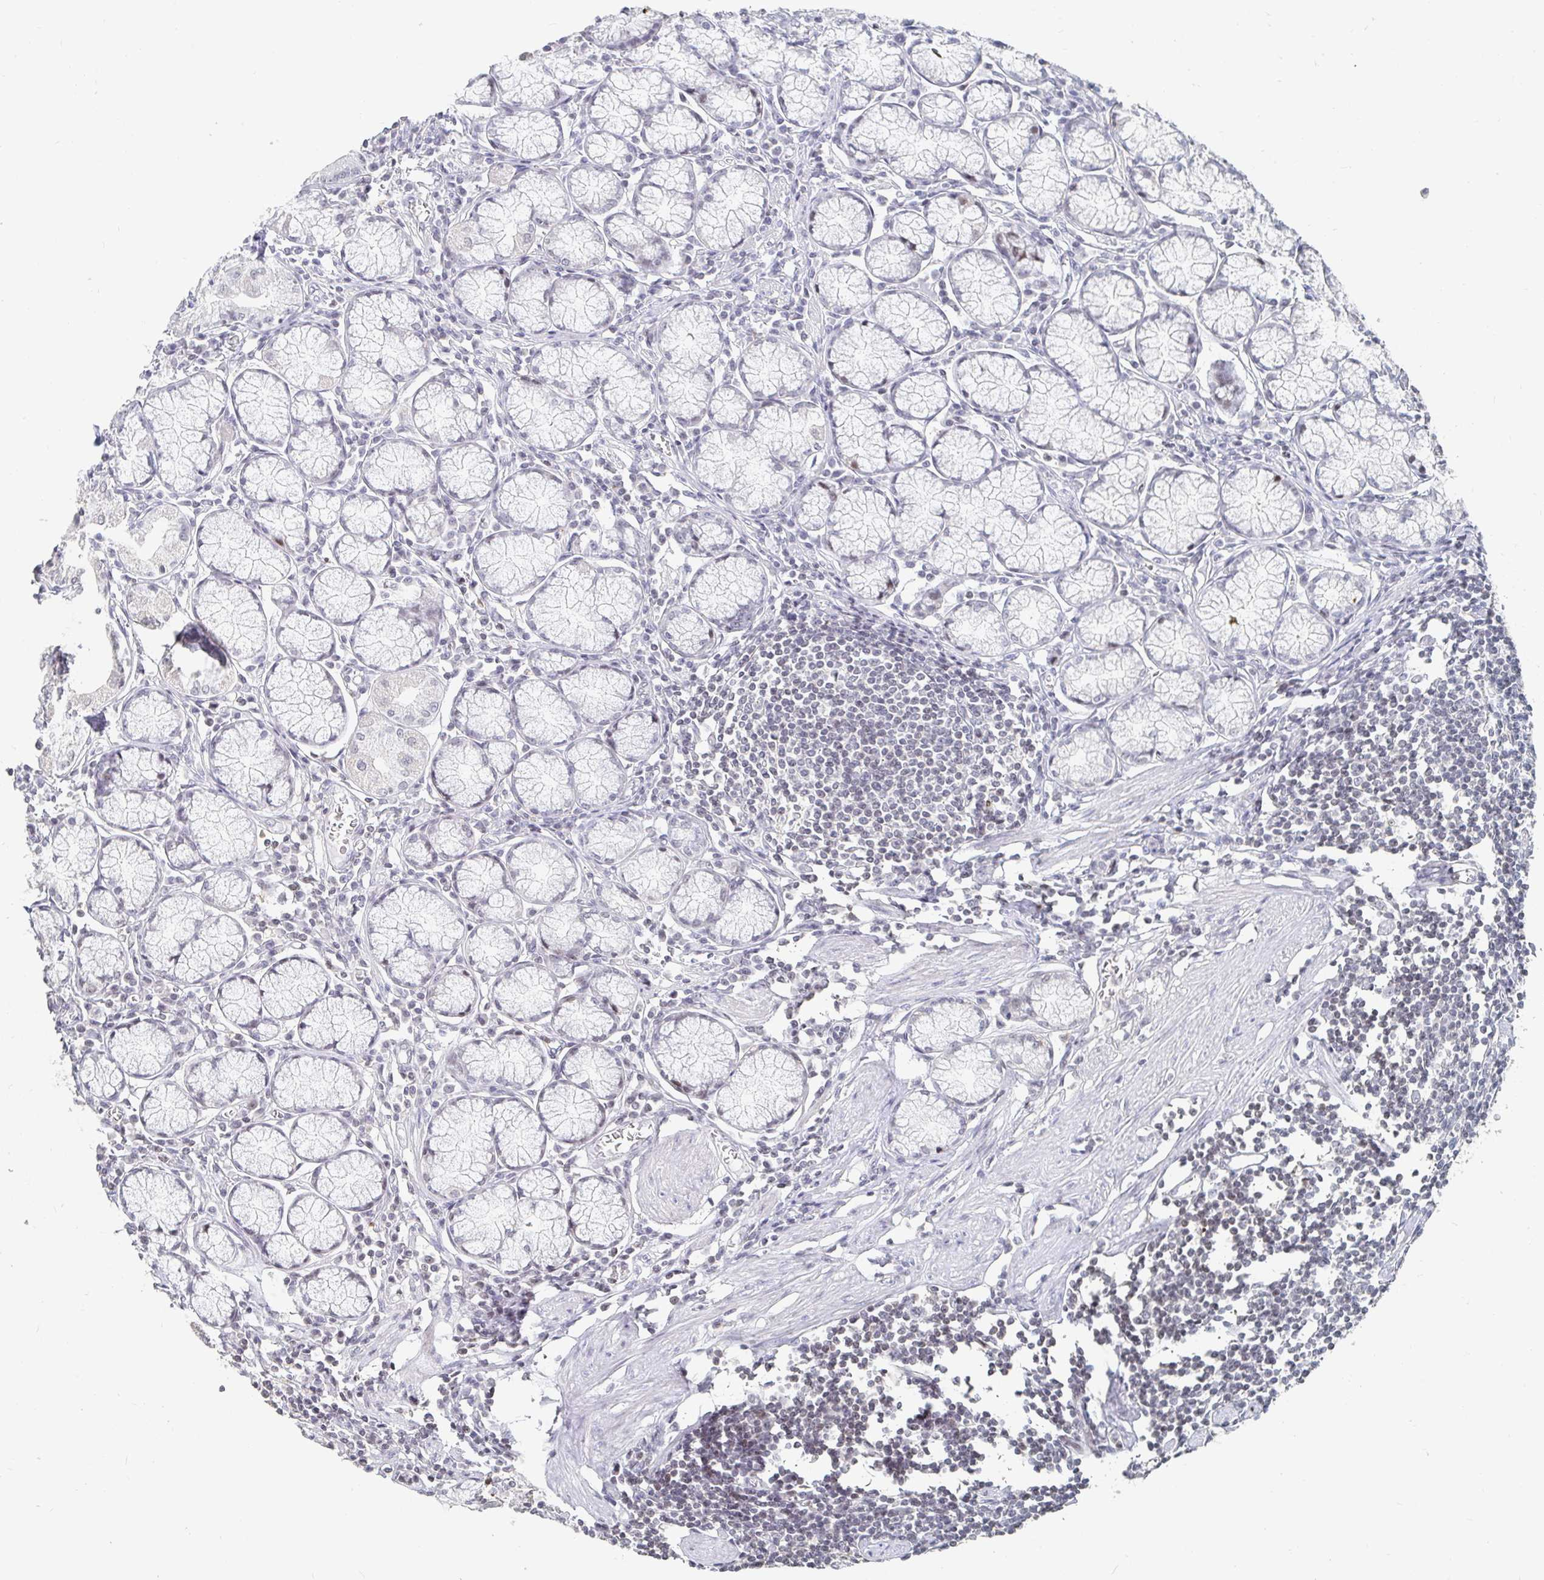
{"staining": {"intensity": "negative", "quantity": "none", "location": "none"}, "tissue": "stomach", "cell_type": "Glandular cells", "image_type": "normal", "snomed": [{"axis": "morphology", "description": "Normal tissue, NOS"}, {"axis": "topography", "description": "Stomach"}], "caption": "Glandular cells are negative for brown protein staining in normal stomach. (DAB (3,3'-diaminobenzidine) immunohistochemistry (IHC), high magnification).", "gene": "NME9", "patient": {"sex": "male", "age": 55}}